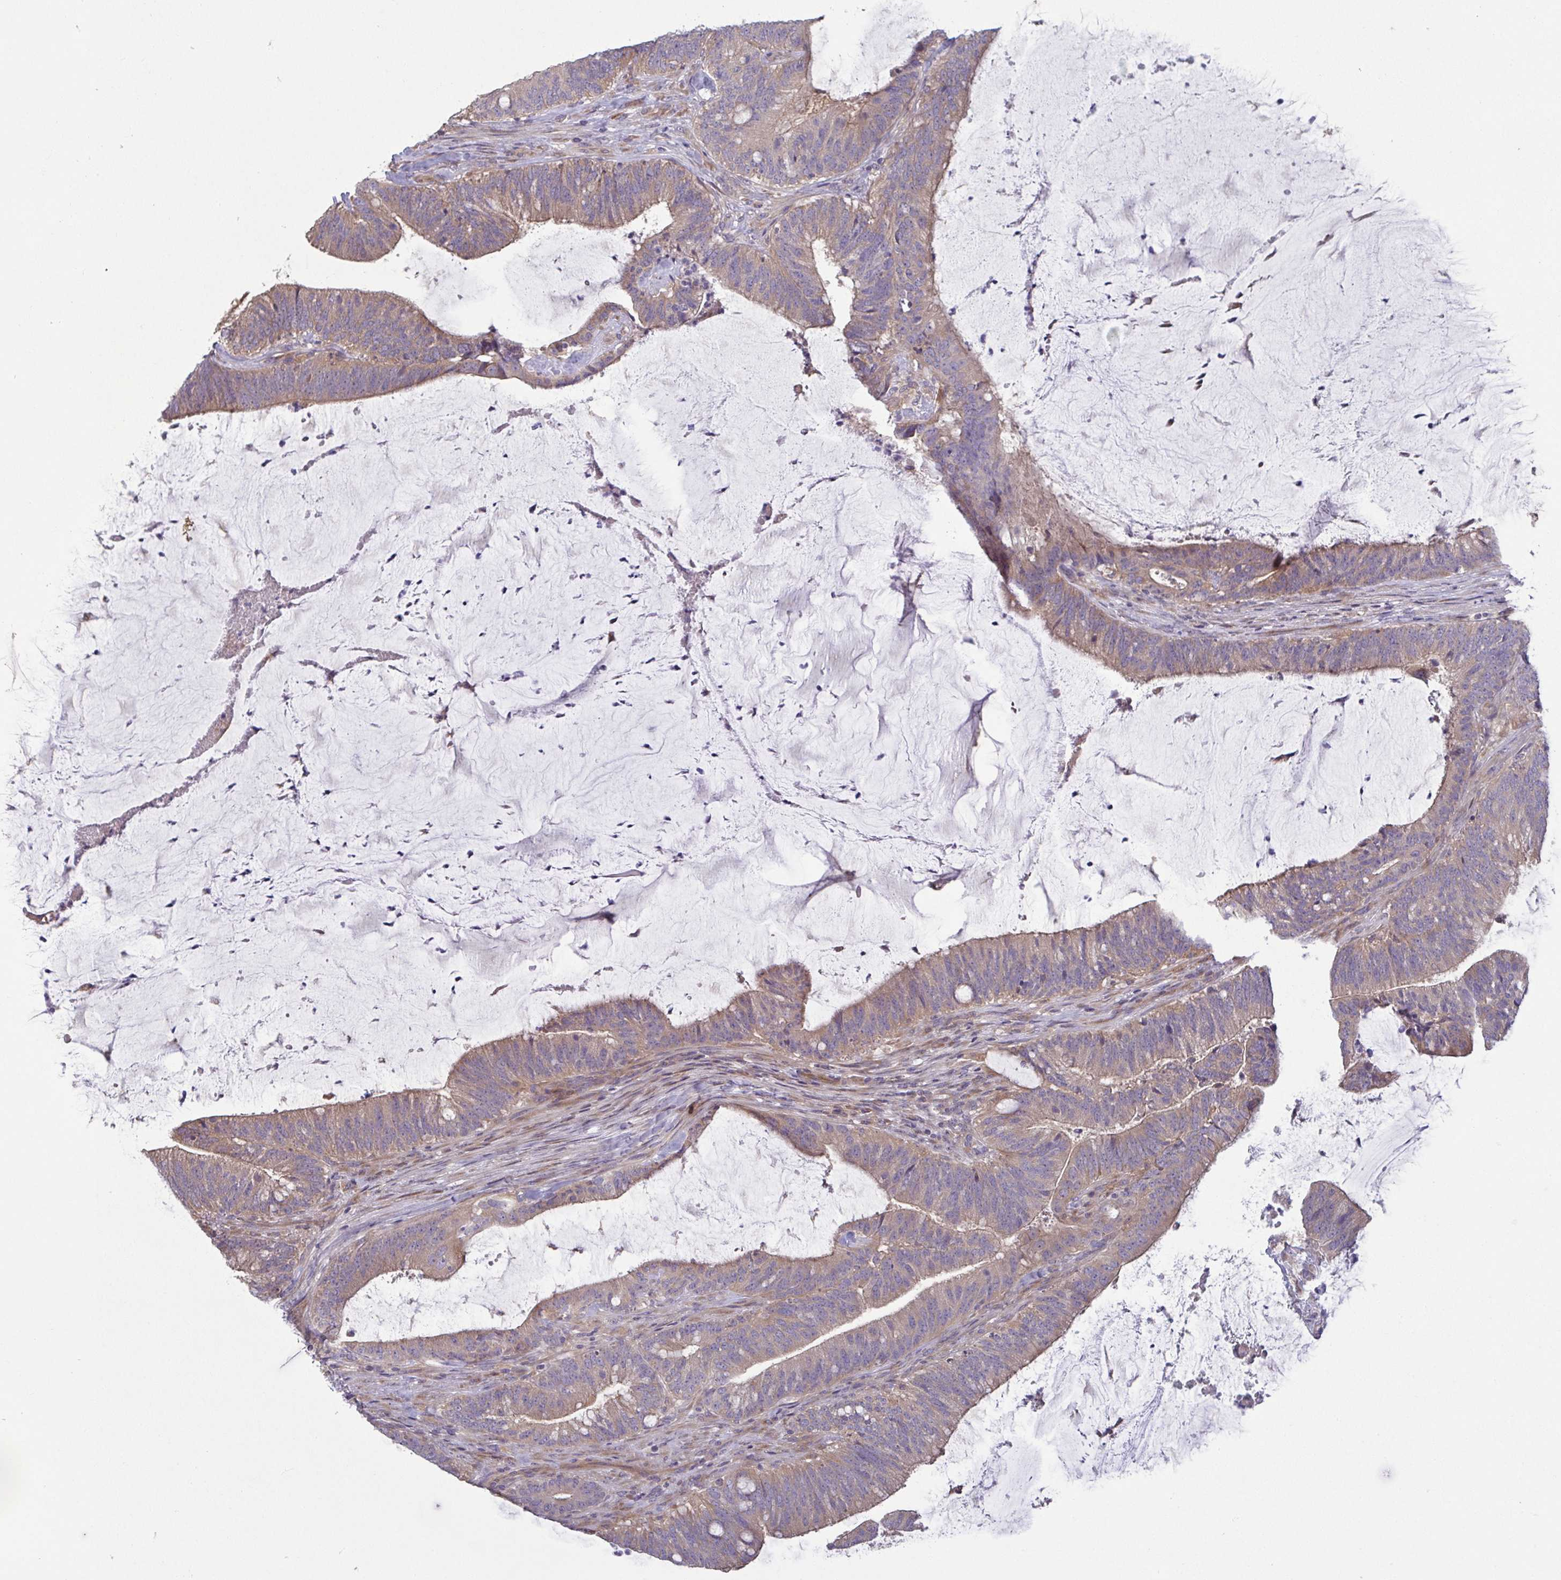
{"staining": {"intensity": "weak", "quantity": ">75%", "location": "cytoplasmic/membranous"}, "tissue": "colorectal cancer", "cell_type": "Tumor cells", "image_type": "cancer", "snomed": [{"axis": "morphology", "description": "Adenocarcinoma, NOS"}, {"axis": "topography", "description": "Colon"}], "caption": "The image exhibits a brown stain indicating the presence of a protein in the cytoplasmic/membranous of tumor cells in colorectal cancer (adenocarcinoma). (IHC, brightfield microscopy, high magnification).", "gene": "LMF2", "patient": {"sex": "female", "age": 43}}